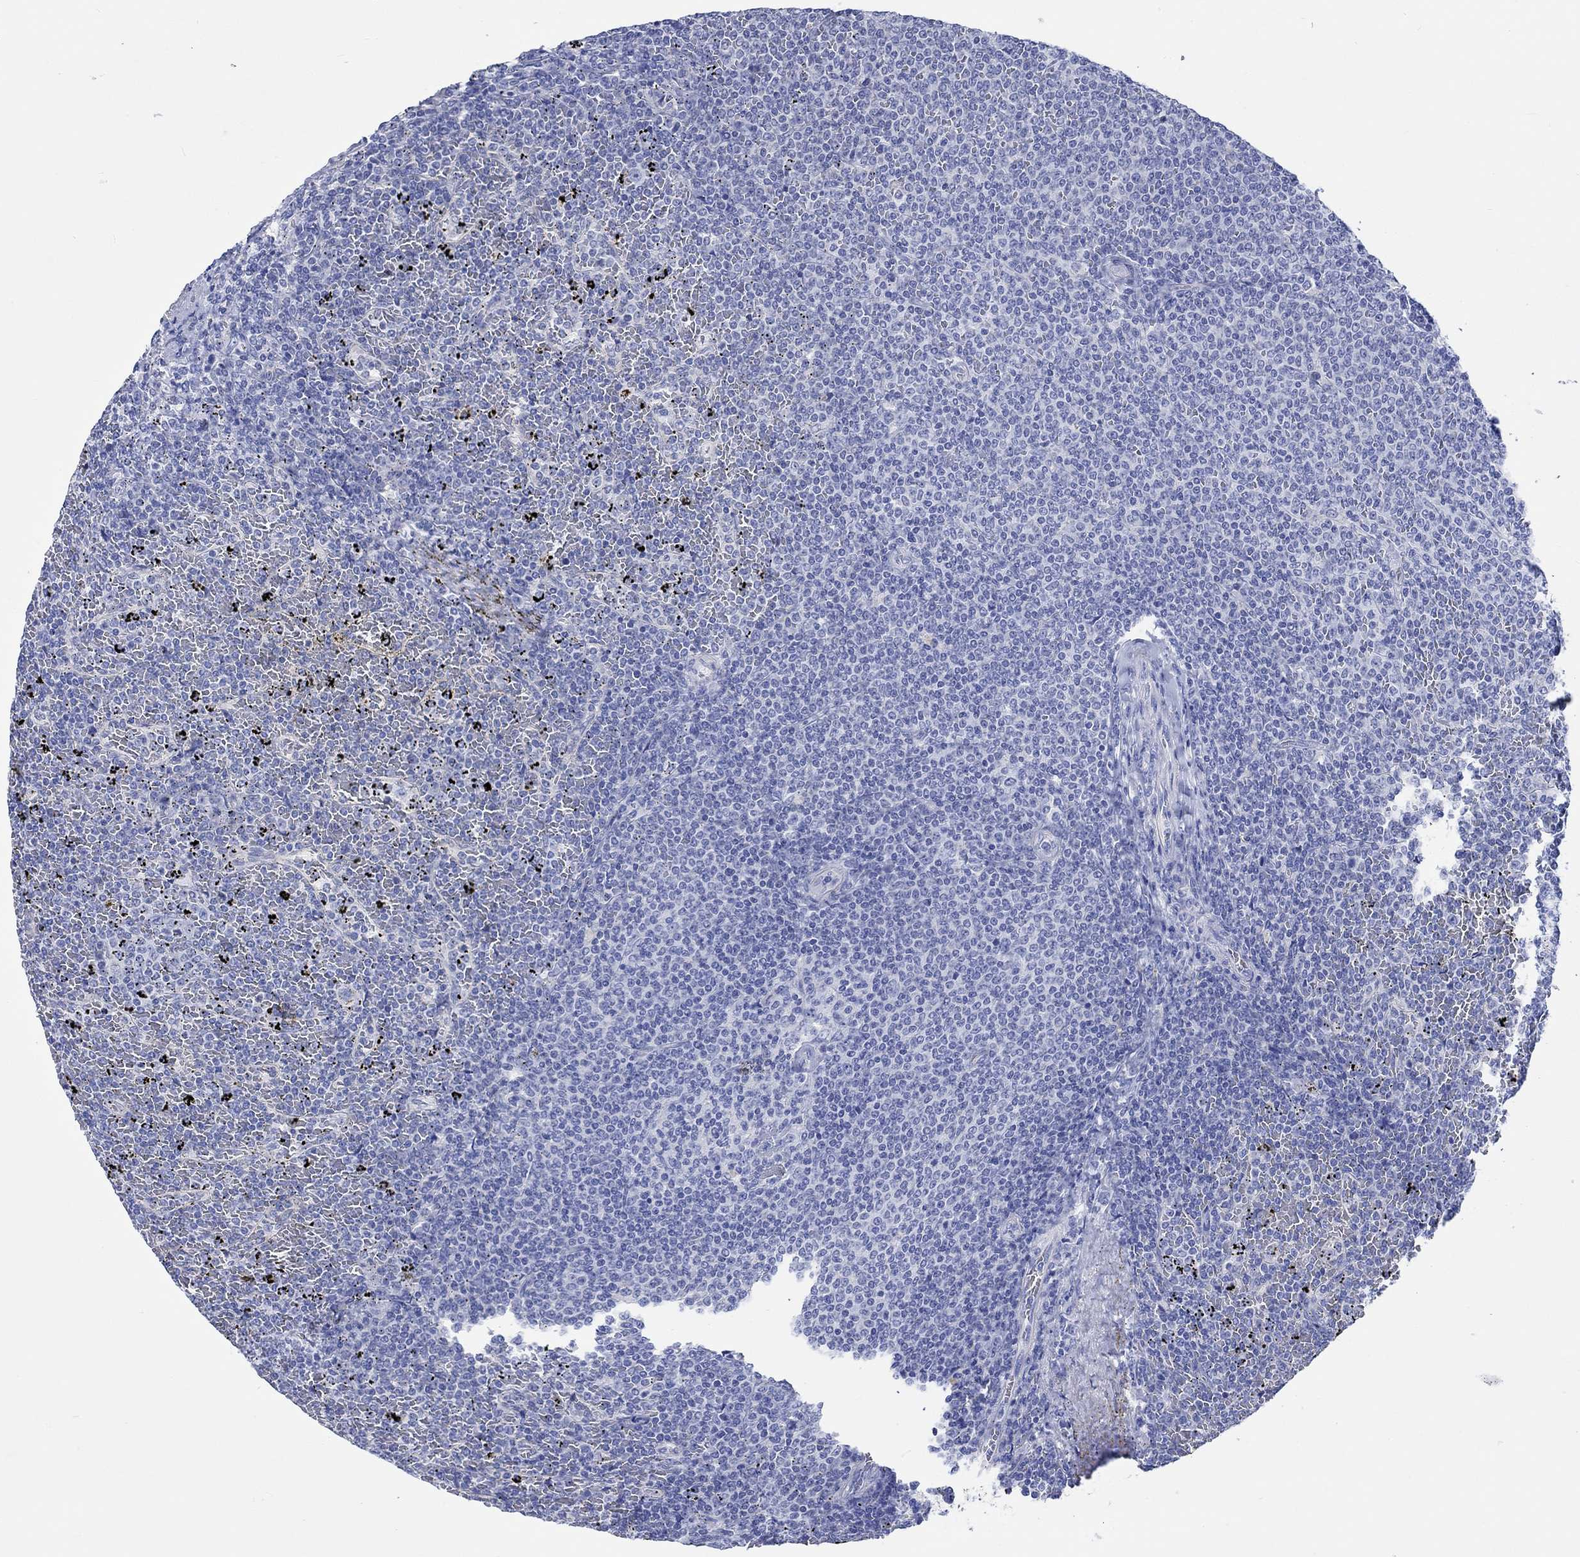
{"staining": {"intensity": "negative", "quantity": "none", "location": "none"}, "tissue": "lymphoma", "cell_type": "Tumor cells", "image_type": "cancer", "snomed": [{"axis": "morphology", "description": "Malignant lymphoma, non-Hodgkin's type, Low grade"}, {"axis": "topography", "description": "Spleen"}], "caption": "Immunohistochemical staining of low-grade malignant lymphoma, non-Hodgkin's type demonstrates no significant positivity in tumor cells.", "gene": "CPLX2", "patient": {"sex": "female", "age": 77}}